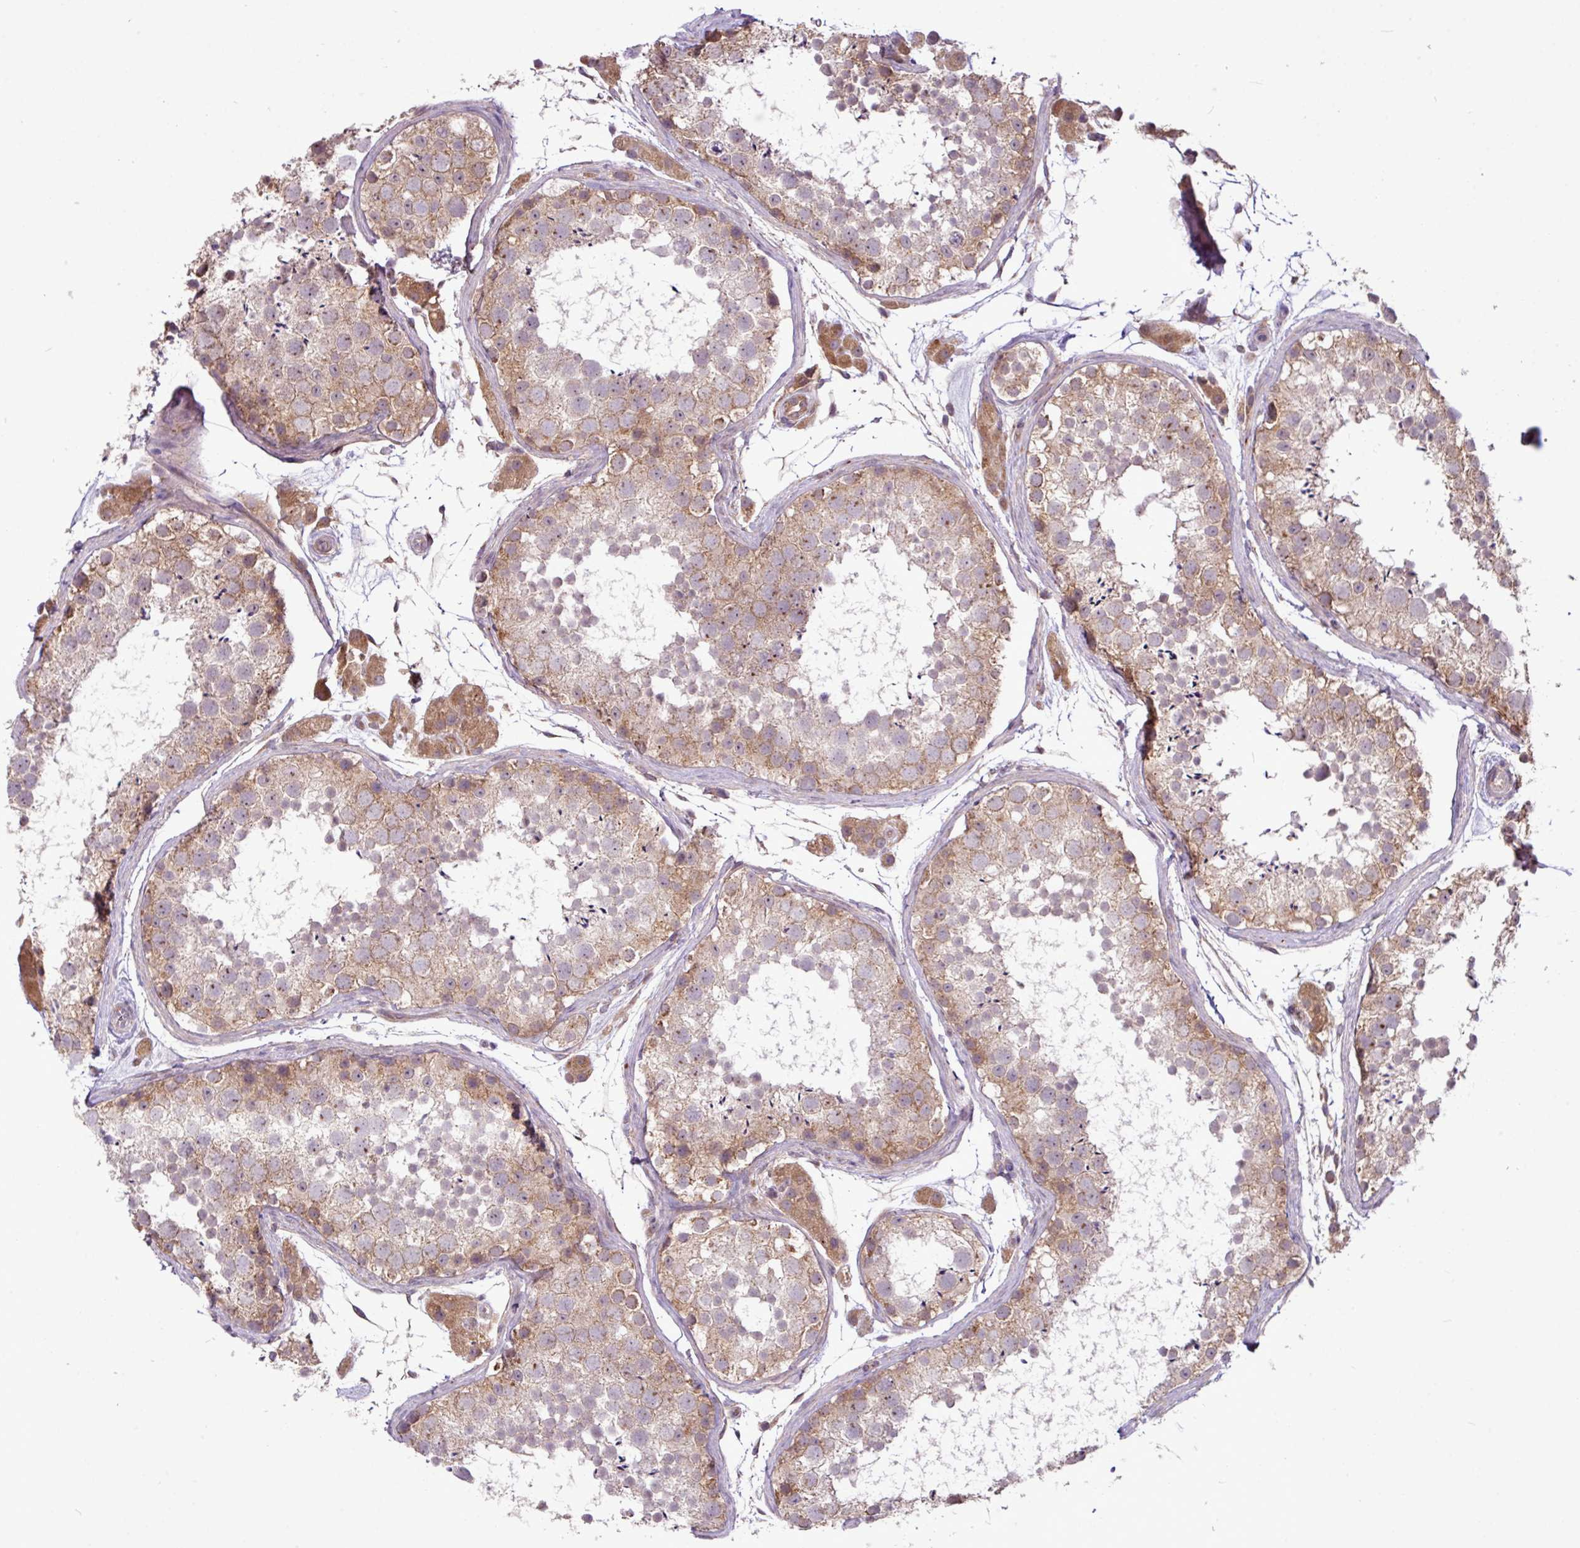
{"staining": {"intensity": "weak", "quantity": ">75%", "location": "cytoplasmic/membranous"}, "tissue": "testis", "cell_type": "Cells in seminiferous ducts", "image_type": "normal", "snomed": [{"axis": "morphology", "description": "Normal tissue, NOS"}, {"axis": "topography", "description": "Testis"}], "caption": "This micrograph exhibits benign testis stained with IHC to label a protein in brown. The cytoplasmic/membranous of cells in seminiferous ducts show weak positivity for the protein. Nuclei are counter-stained blue.", "gene": "XIAP", "patient": {"sex": "male", "age": 41}}